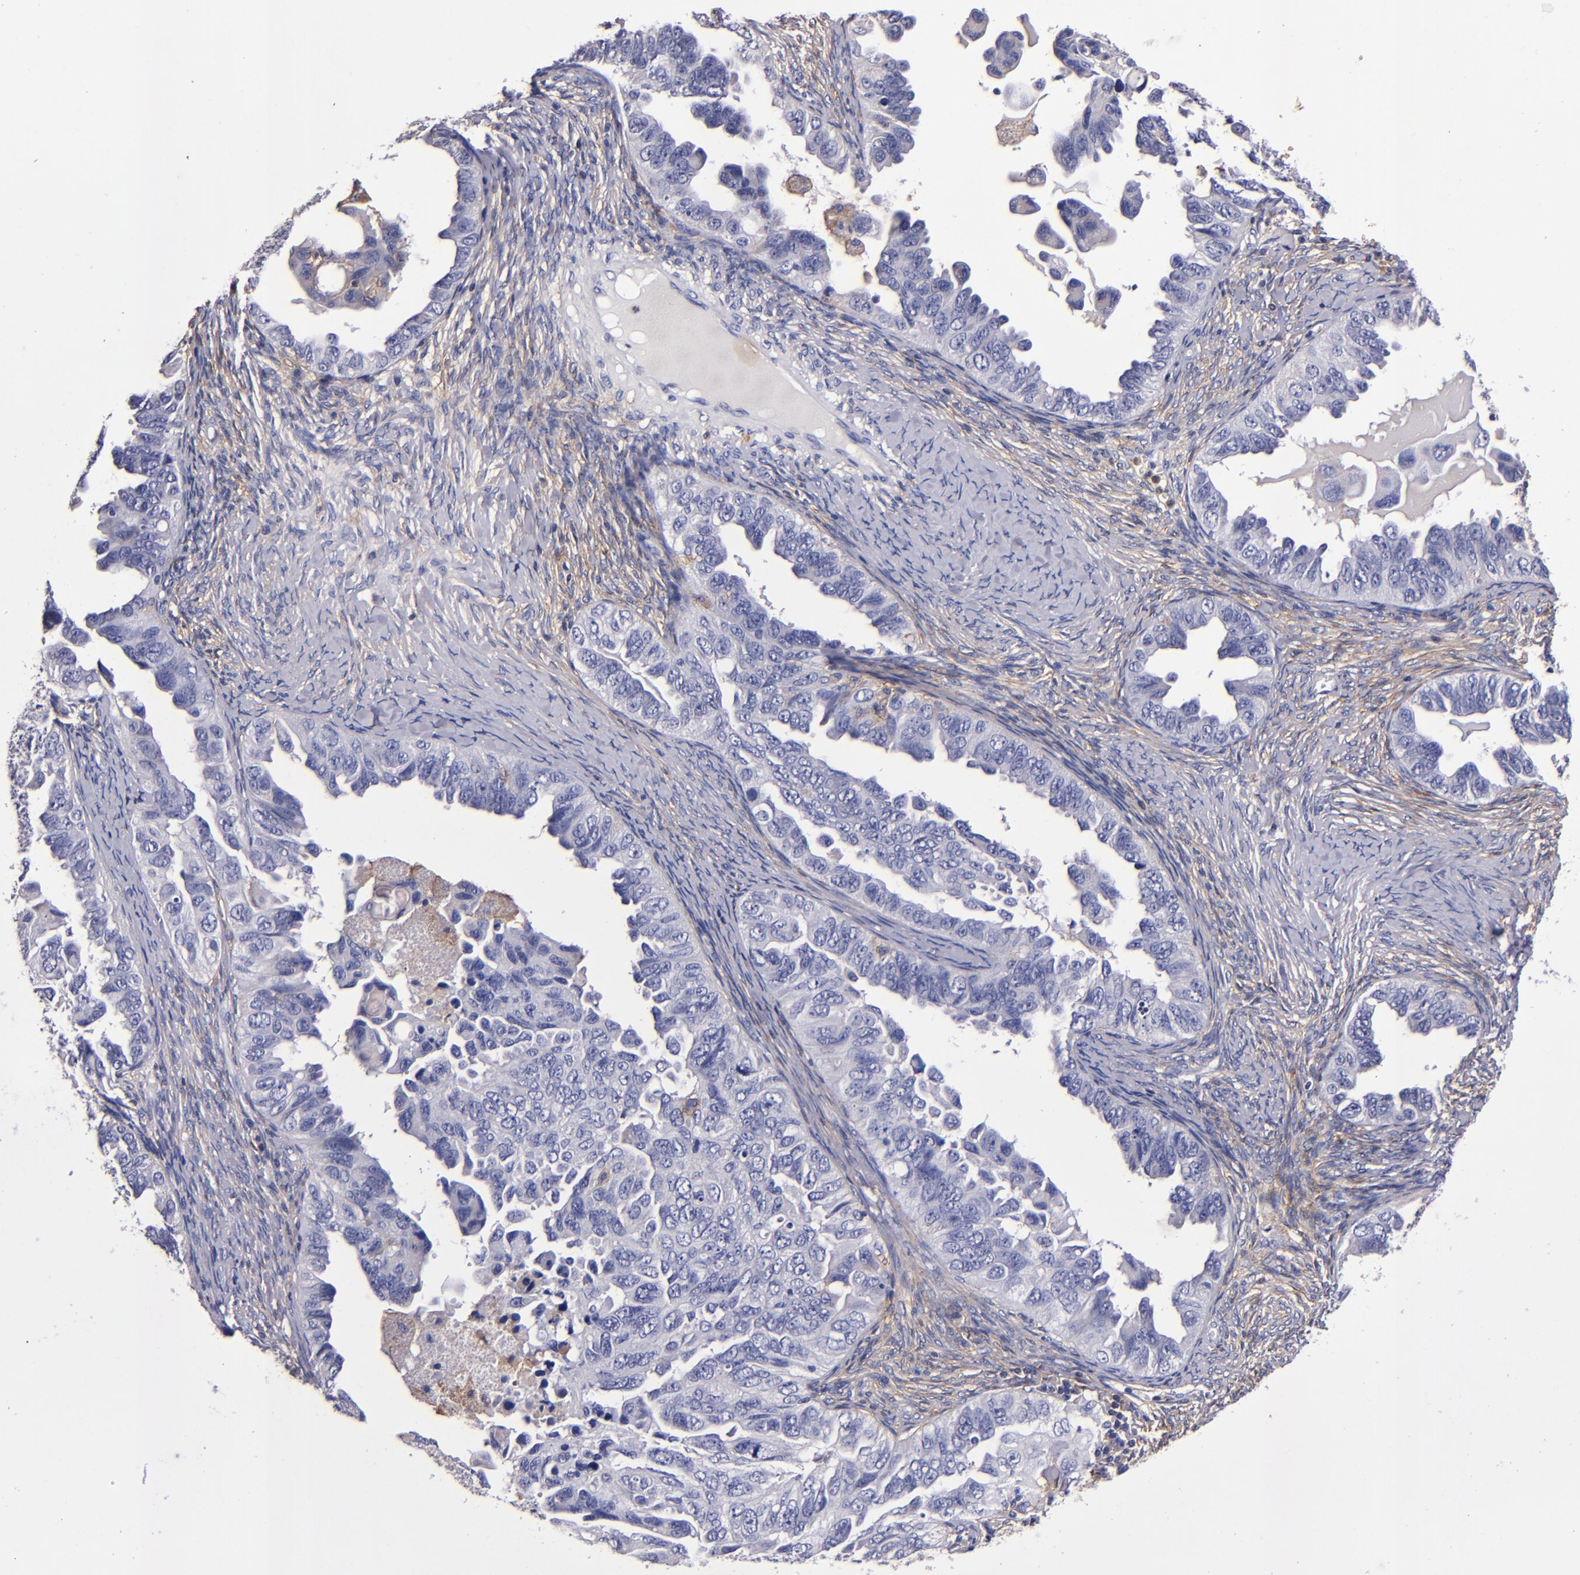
{"staining": {"intensity": "weak", "quantity": "<25%", "location": "cytoplasmic/membranous"}, "tissue": "ovarian cancer", "cell_type": "Tumor cells", "image_type": "cancer", "snomed": [{"axis": "morphology", "description": "Cystadenocarcinoma, serous, NOS"}, {"axis": "topography", "description": "Ovary"}], "caption": "The image demonstrates no staining of tumor cells in ovarian cancer (serous cystadenocarcinoma).", "gene": "SIRPA", "patient": {"sex": "female", "age": 82}}